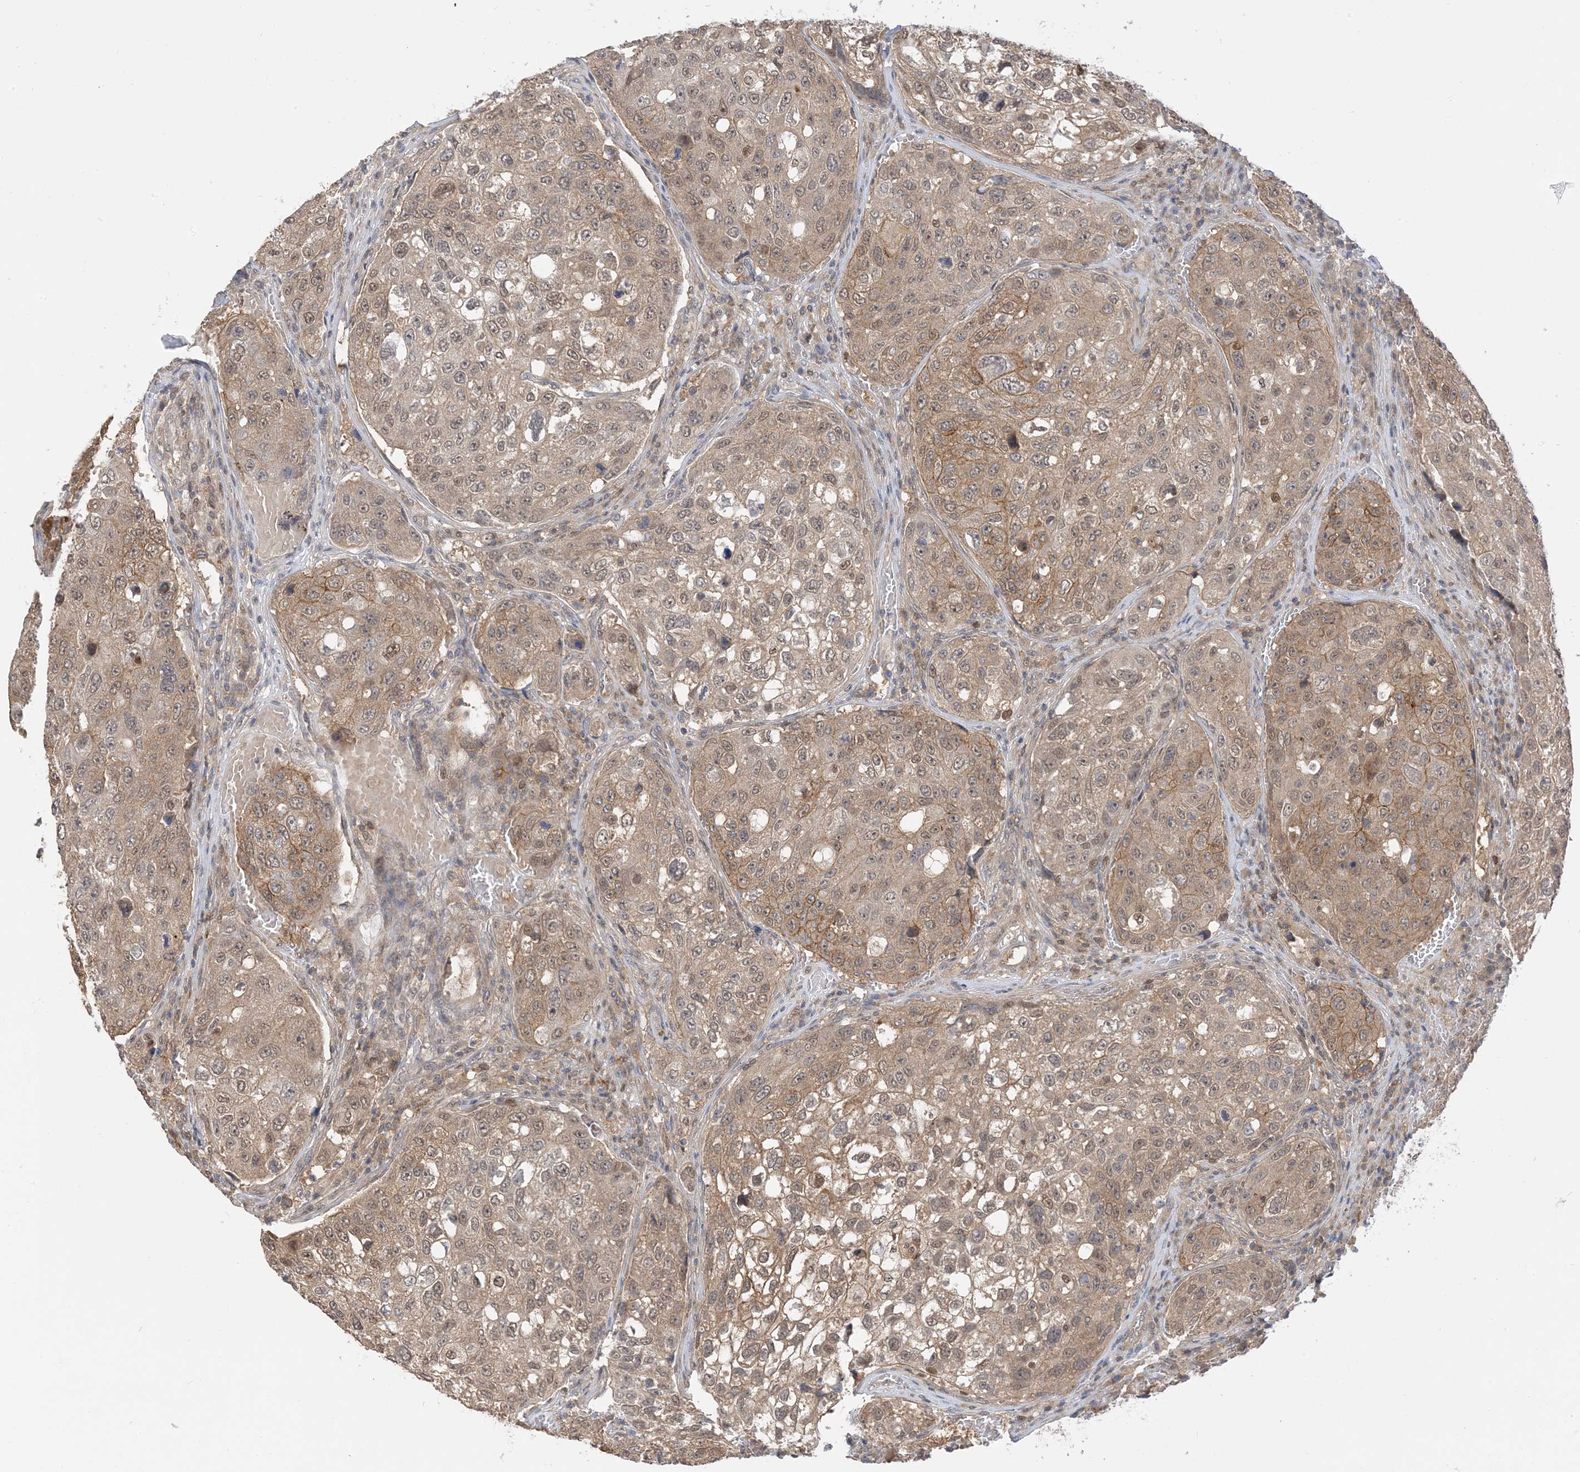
{"staining": {"intensity": "moderate", "quantity": ">75%", "location": "cytoplasmic/membranous,nuclear"}, "tissue": "urothelial cancer", "cell_type": "Tumor cells", "image_type": "cancer", "snomed": [{"axis": "morphology", "description": "Urothelial carcinoma, High grade"}, {"axis": "topography", "description": "Lymph node"}, {"axis": "topography", "description": "Urinary bladder"}], "caption": "This photomicrograph shows immunohistochemistry staining of urothelial carcinoma (high-grade), with medium moderate cytoplasmic/membranous and nuclear expression in approximately >75% of tumor cells.", "gene": "WDR26", "patient": {"sex": "male", "age": 51}}